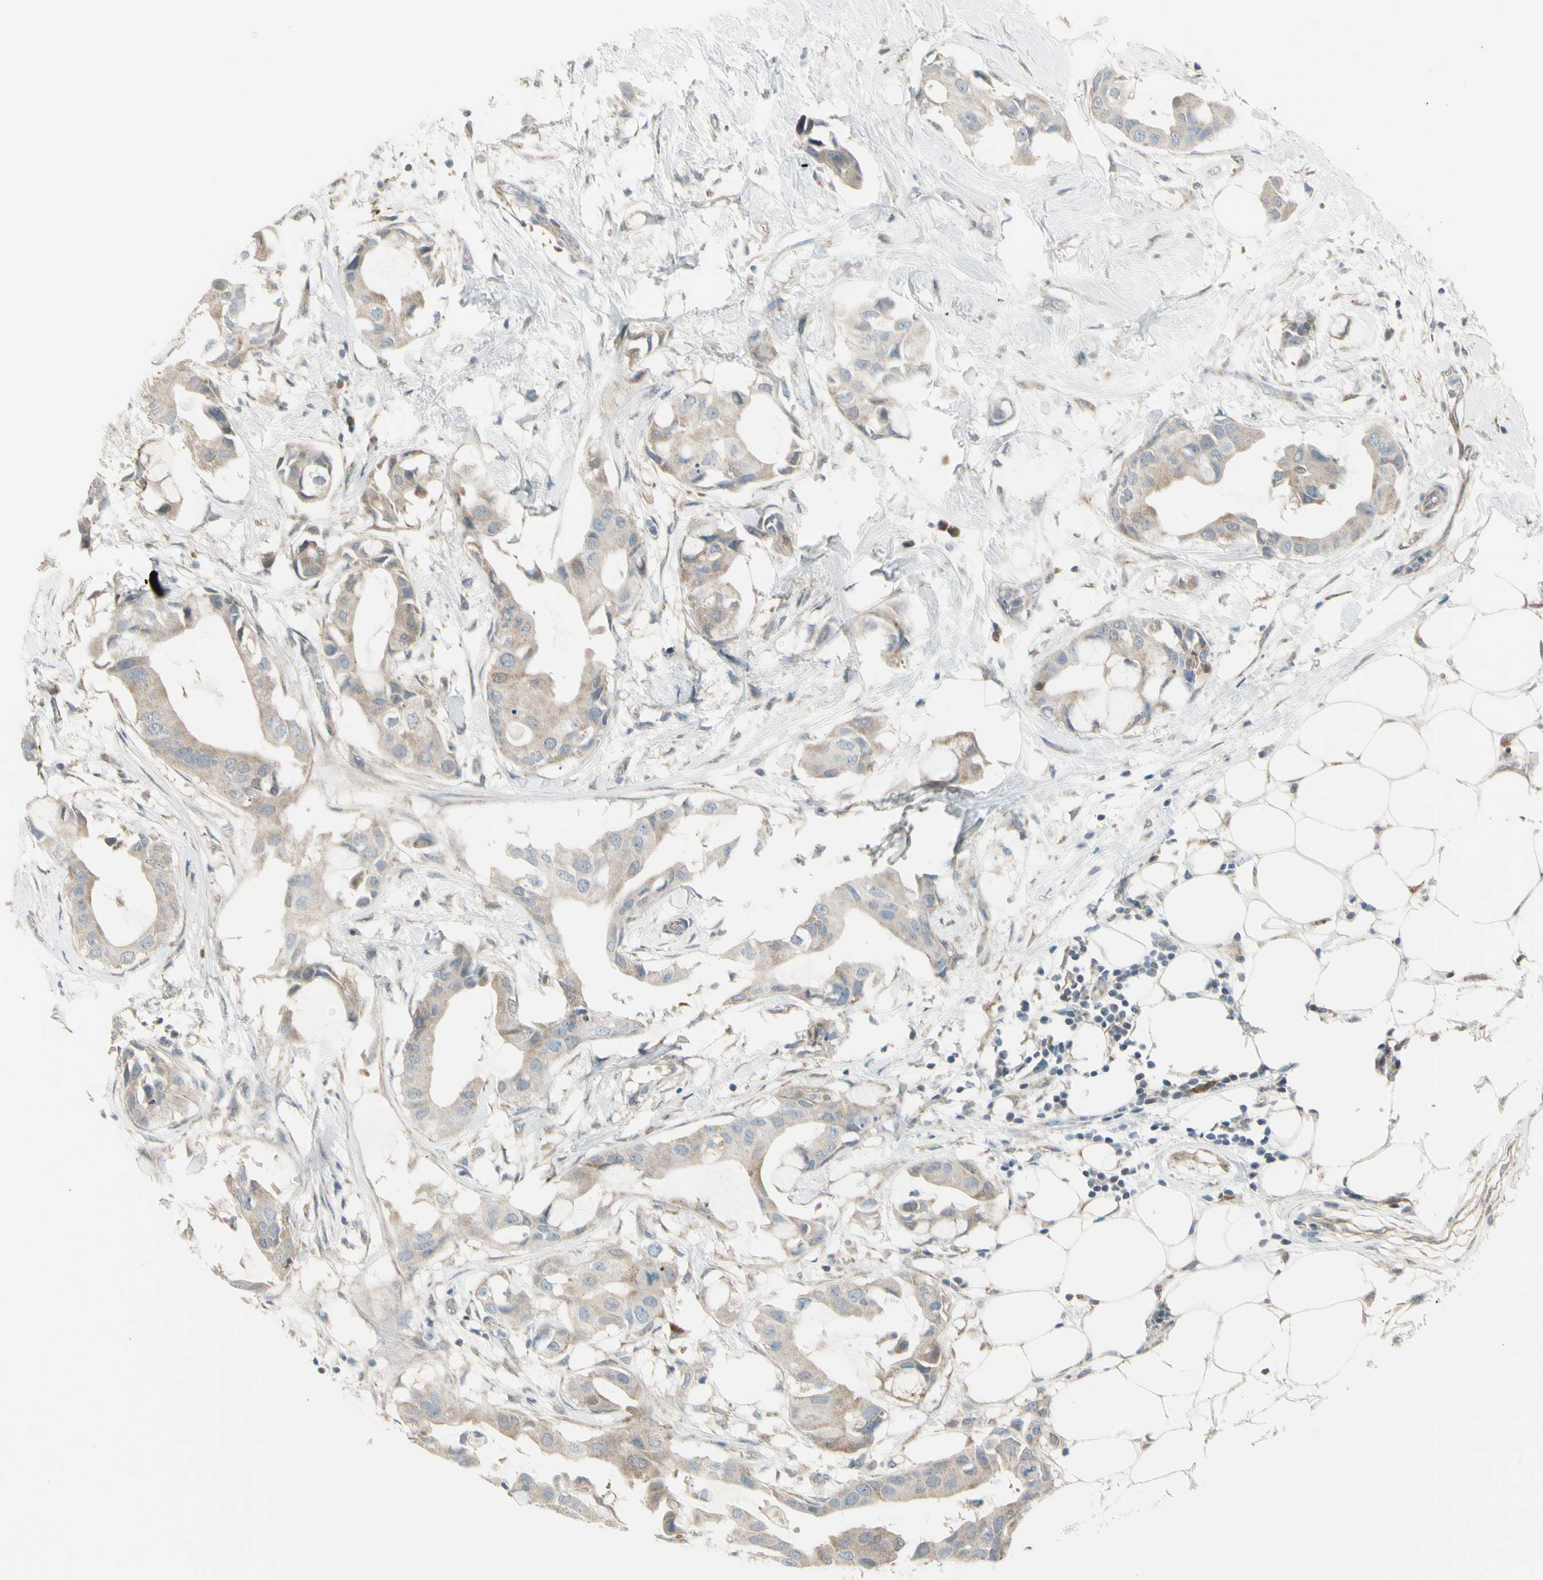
{"staining": {"intensity": "weak", "quantity": ">75%", "location": "cytoplasmic/membranous"}, "tissue": "breast cancer", "cell_type": "Tumor cells", "image_type": "cancer", "snomed": [{"axis": "morphology", "description": "Duct carcinoma"}, {"axis": "topography", "description": "Breast"}], "caption": "Human breast cancer (intraductal carcinoma) stained for a protein (brown) exhibits weak cytoplasmic/membranous positive staining in about >75% of tumor cells.", "gene": "NAXD", "patient": {"sex": "female", "age": 40}}